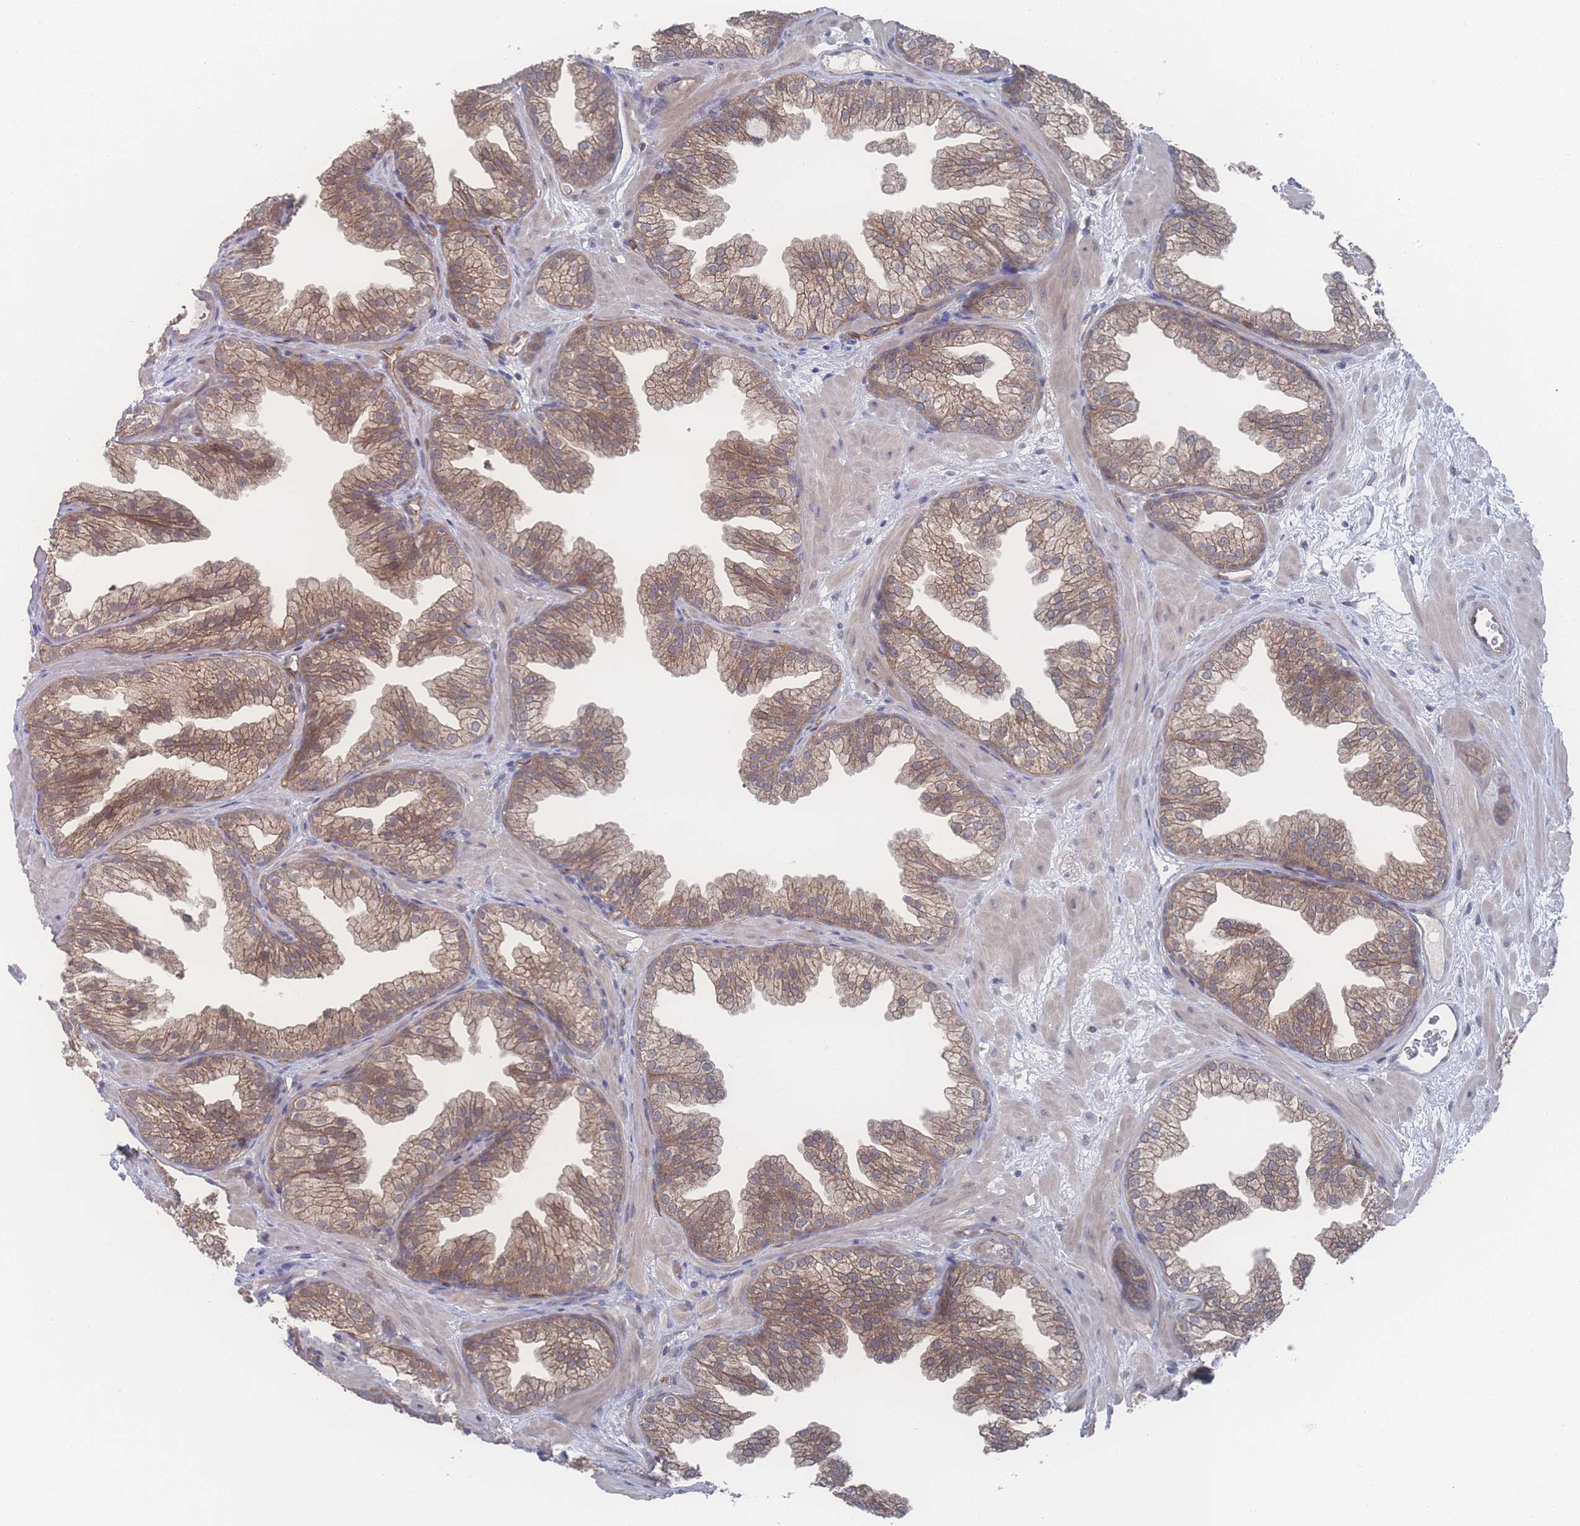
{"staining": {"intensity": "moderate", "quantity": ">75%", "location": "cytoplasmic/membranous"}, "tissue": "prostate", "cell_type": "Glandular cells", "image_type": "normal", "snomed": [{"axis": "morphology", "description": "Normal tissue, NOS"}, {"axis": "topography", "description": "Prostate"}], "caption": "Brown immunohistochemical staining in normal prostate exhibits moderate cytoplasmic/membranous expression in about >75% of glandular cells. The protein of interest is shown in brown color, while the nuclei are stained blue.", "gene": "NBEAL1", "patient": {"sex": "male", "age": 37}}